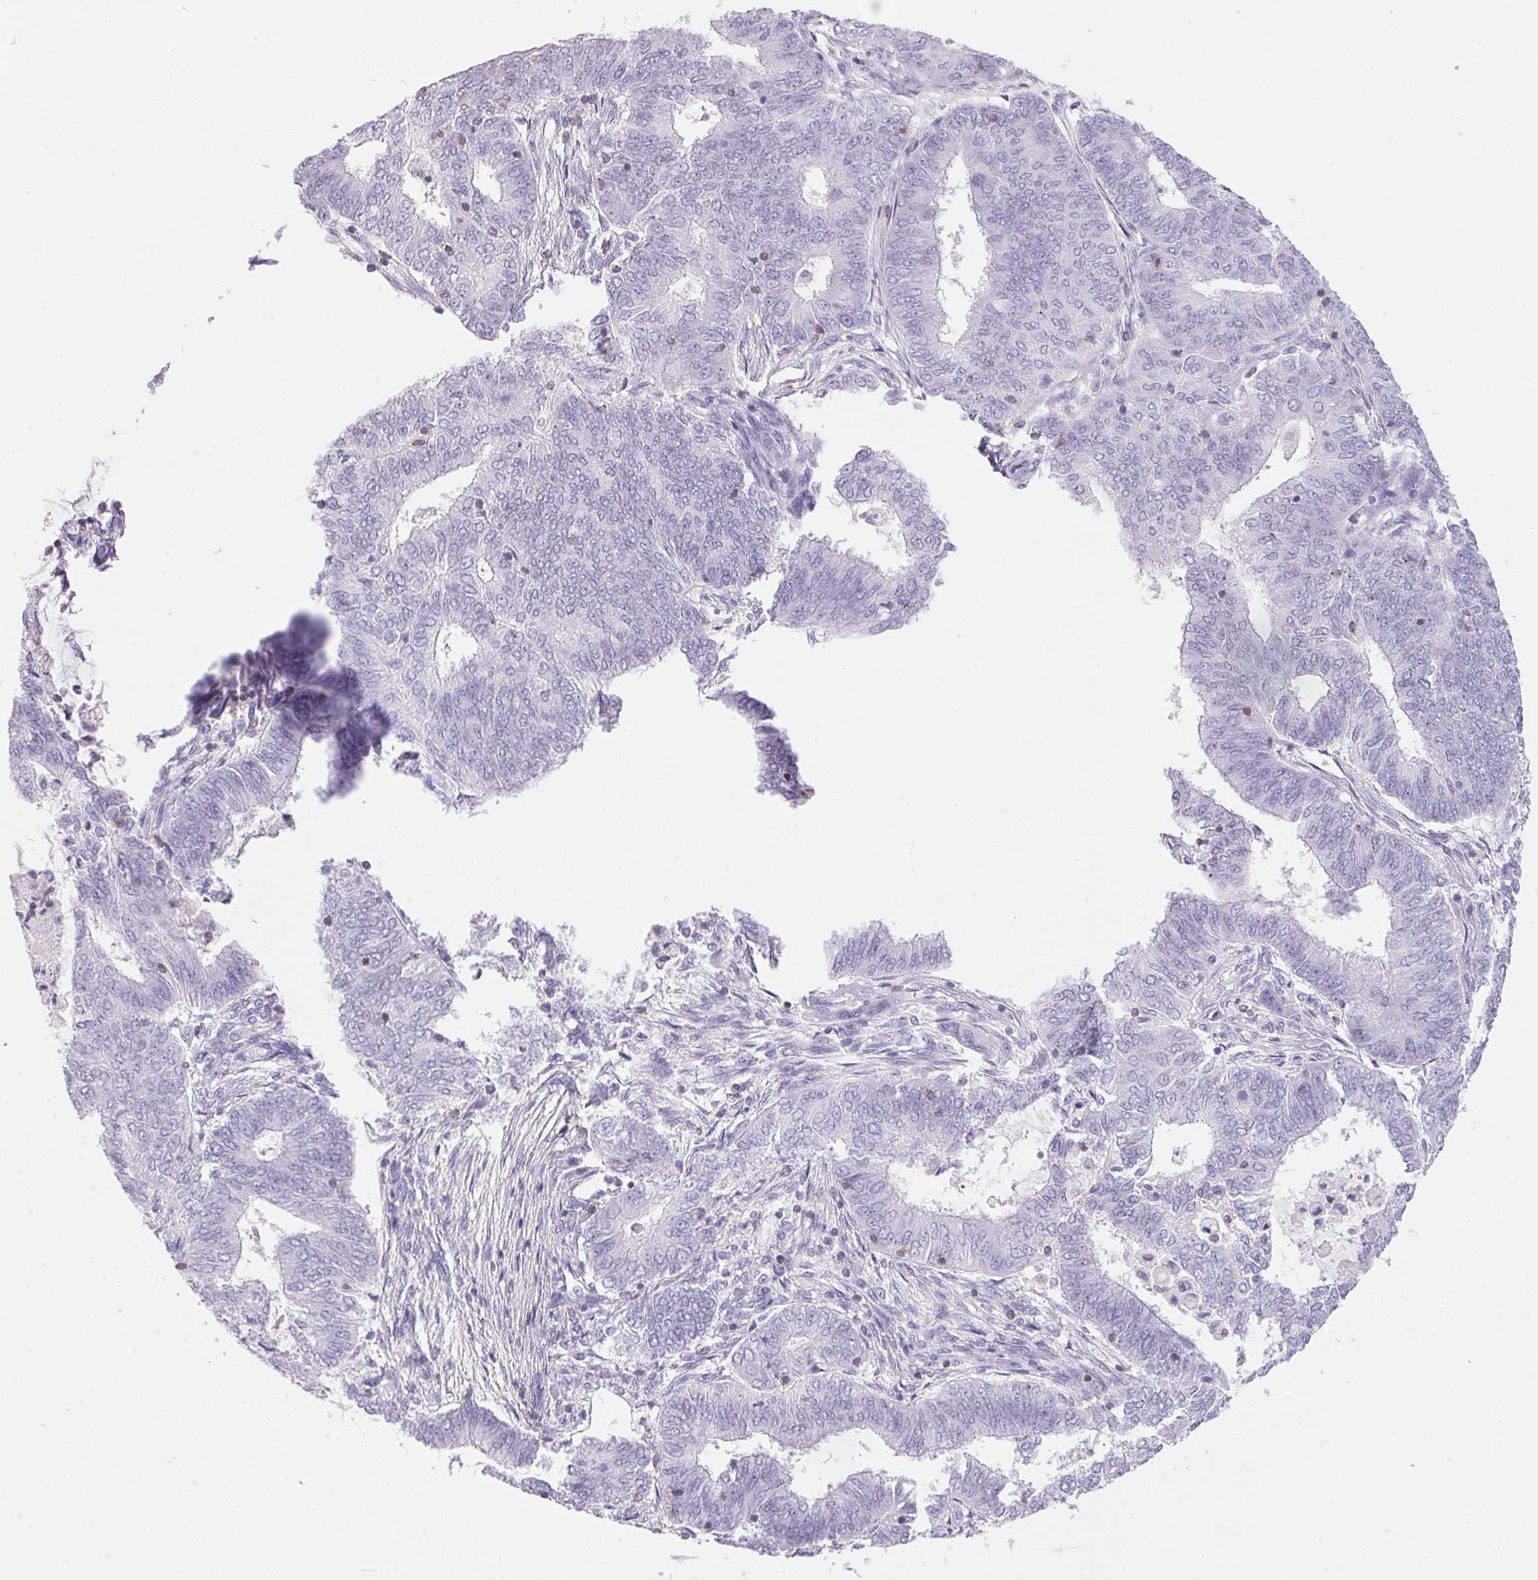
{"staining": {"intensity": "negative", "quantity": "none", "location": "none"}, "tissue": "endometrial cancer", "cell_type": "Tumor cells", "image_type": "cancer", "snomed": [{"axis": "morphology", "description": "Adenocarcinoma, NOS"}, {"axis": "topography", "description": "Endometrium"}], "caption": "High magnification brightfield microscopy of endometrial adenocarcinoma stained with DAB (3,3'-diaminobenzidine) (brown) and counterstained with hematoxylin (blue): tumor cells show no significant positivity.", "gene": "S100A2", "patient": {"sex": "female", "age": 62}}